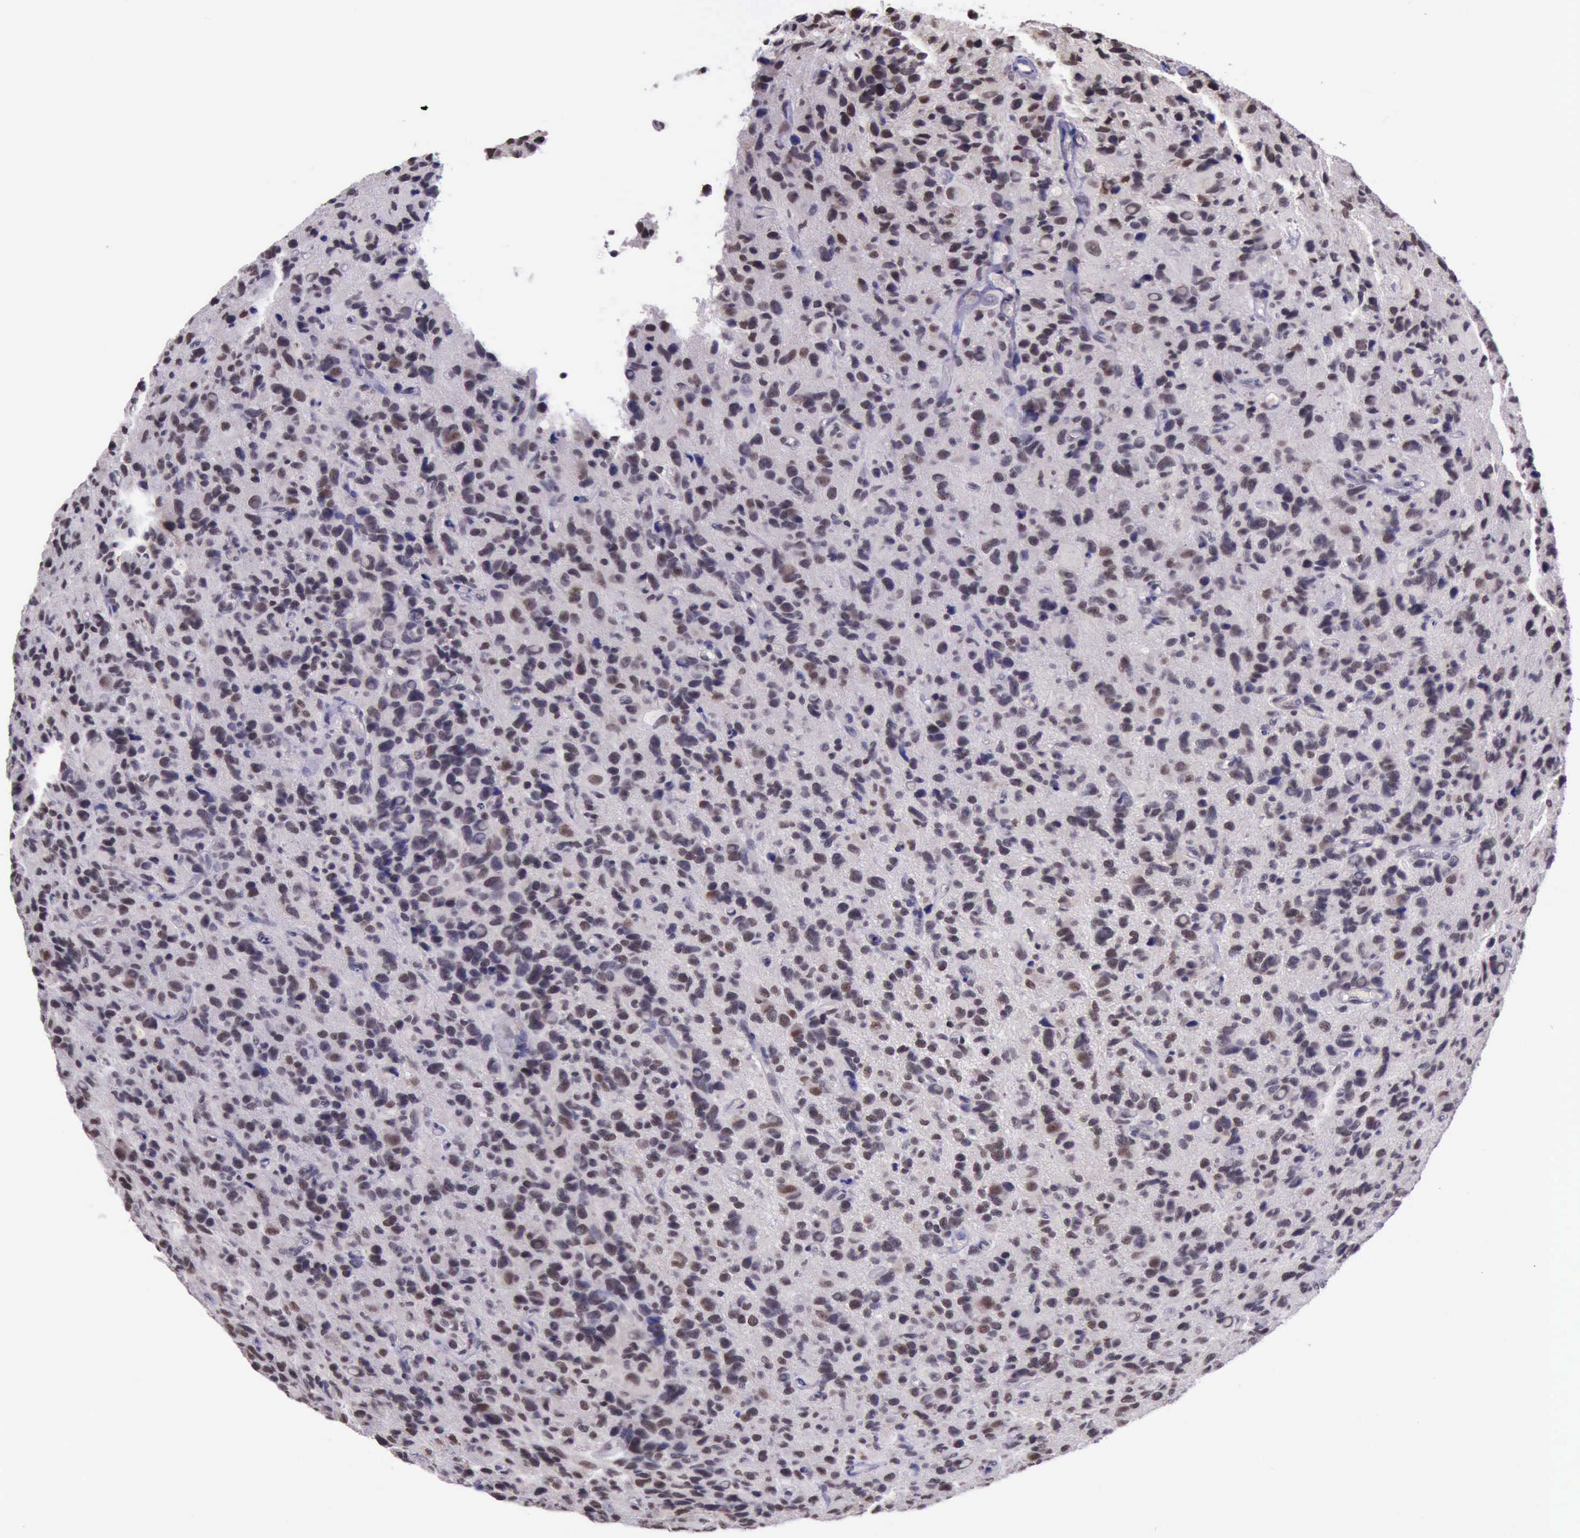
{"staining": {"intensity": "moderate", "quantity": ">75%", "location": "nuclear"}, "tissue": "glioma", "cell_type": "Tumor cells", "image_type": "cancer", "snomed": [{"axis": "morphology", "description": "Glioma, malignant, High grade"}, {"axis": "topography", "description": "Brain"}], "caption": "High-grade glioma (malignant) was stained to show a protein in brown. There is medium levels of moderate nuclear positivity in about >75% of tumor cells.", "gene": "PRPF39", "patient": {"sex": "male", "age": 77}}